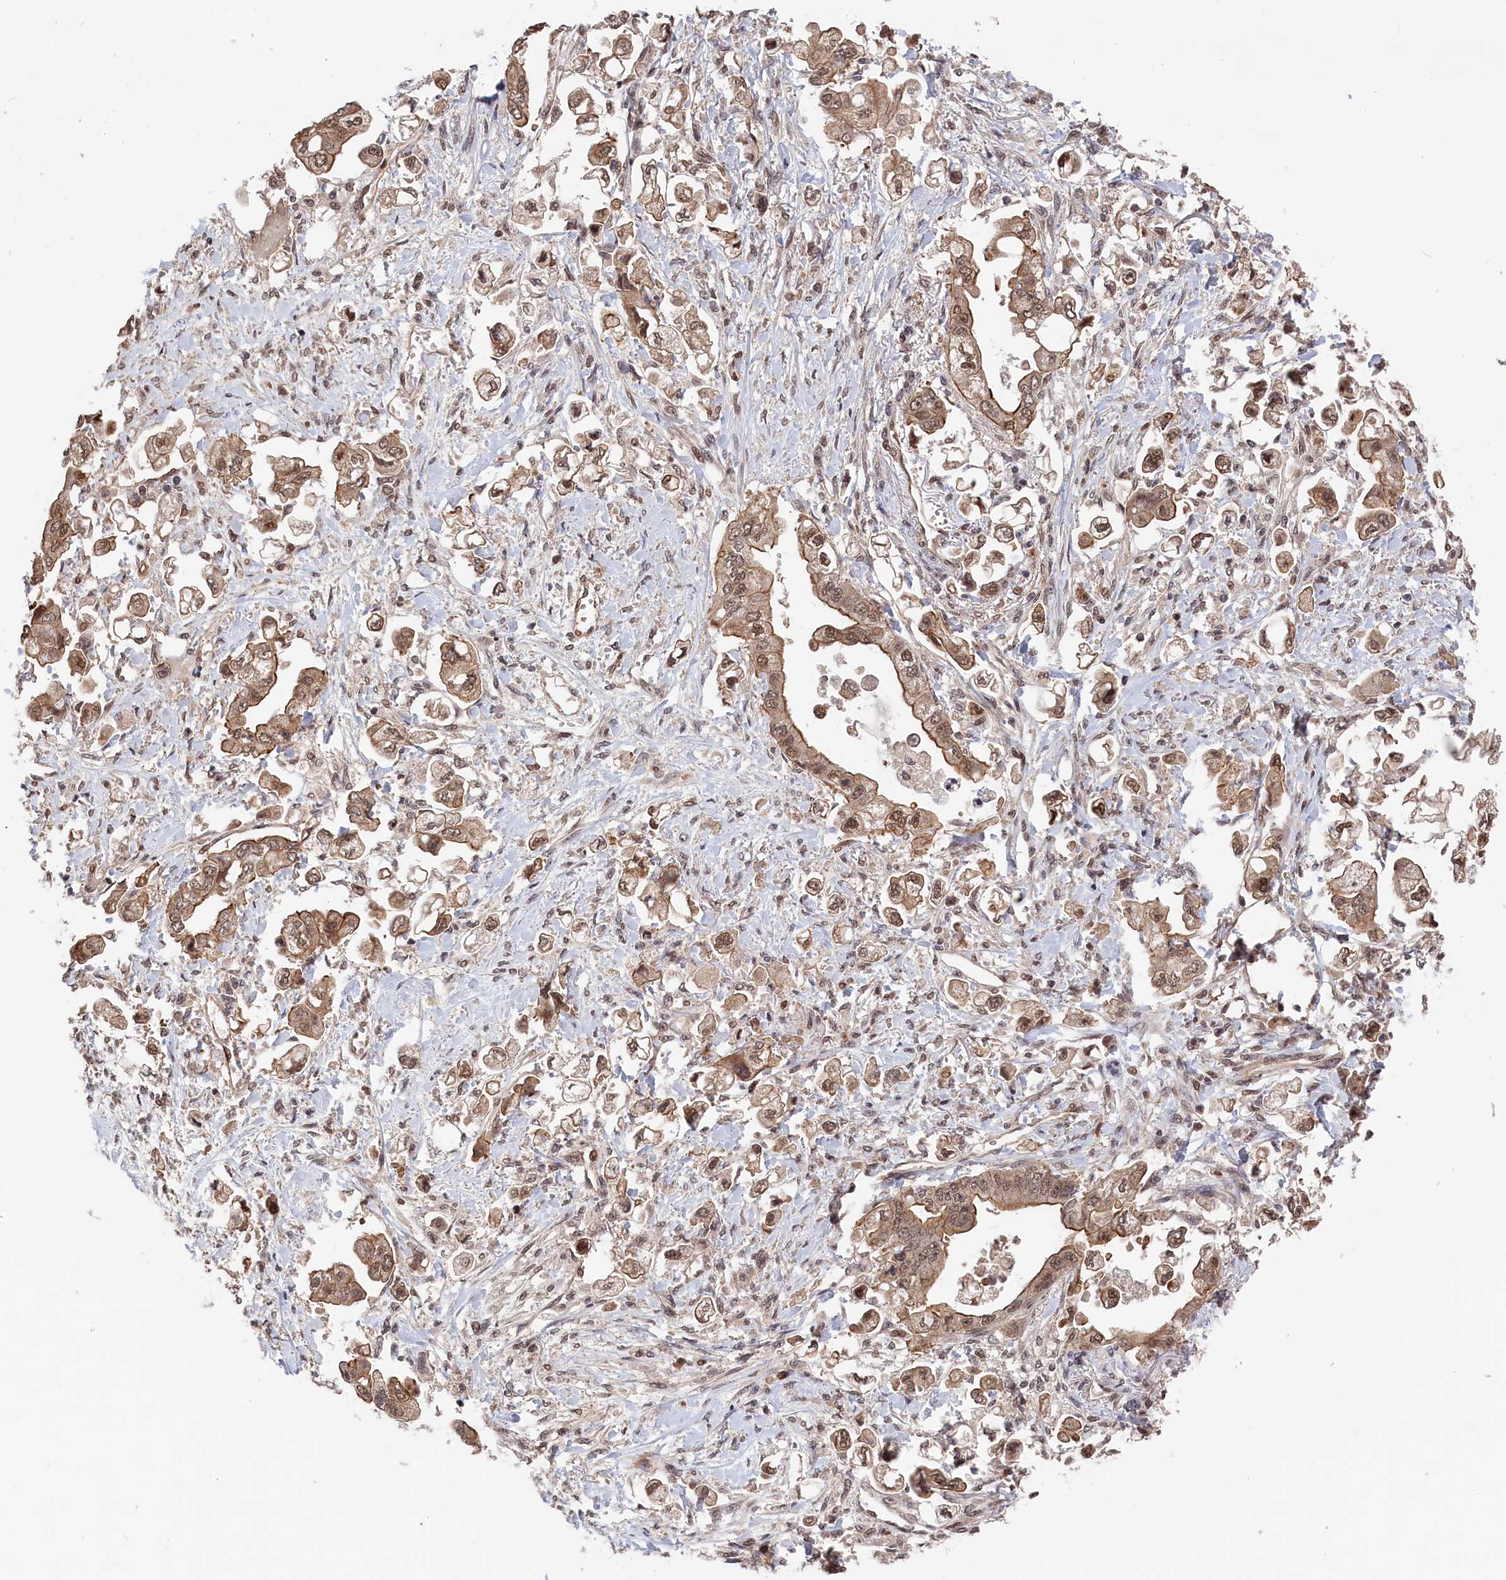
{"staining": {"intensity": "moderate", "quantity": ">75%", "location": "cytoplasmic/membranous,nuclear"}, "tissue": "stomach cancer", "cell_type": "Tumor cells", "image_type": "cancer", "snomed": [{"axis": "morphology", "description": "Adenocarcinoma, NOS"}, {"axis": "topography", "description": "Stomach"}], "caption": "Immunohistochemical staining of stomach cancer reveals medium levels of moderate cytoplasmic/membranous and nuclear positivity in approximately >75% of tumor cells.", "gene": "PLP2", "patient": {"sex": "male", "age": 62}}